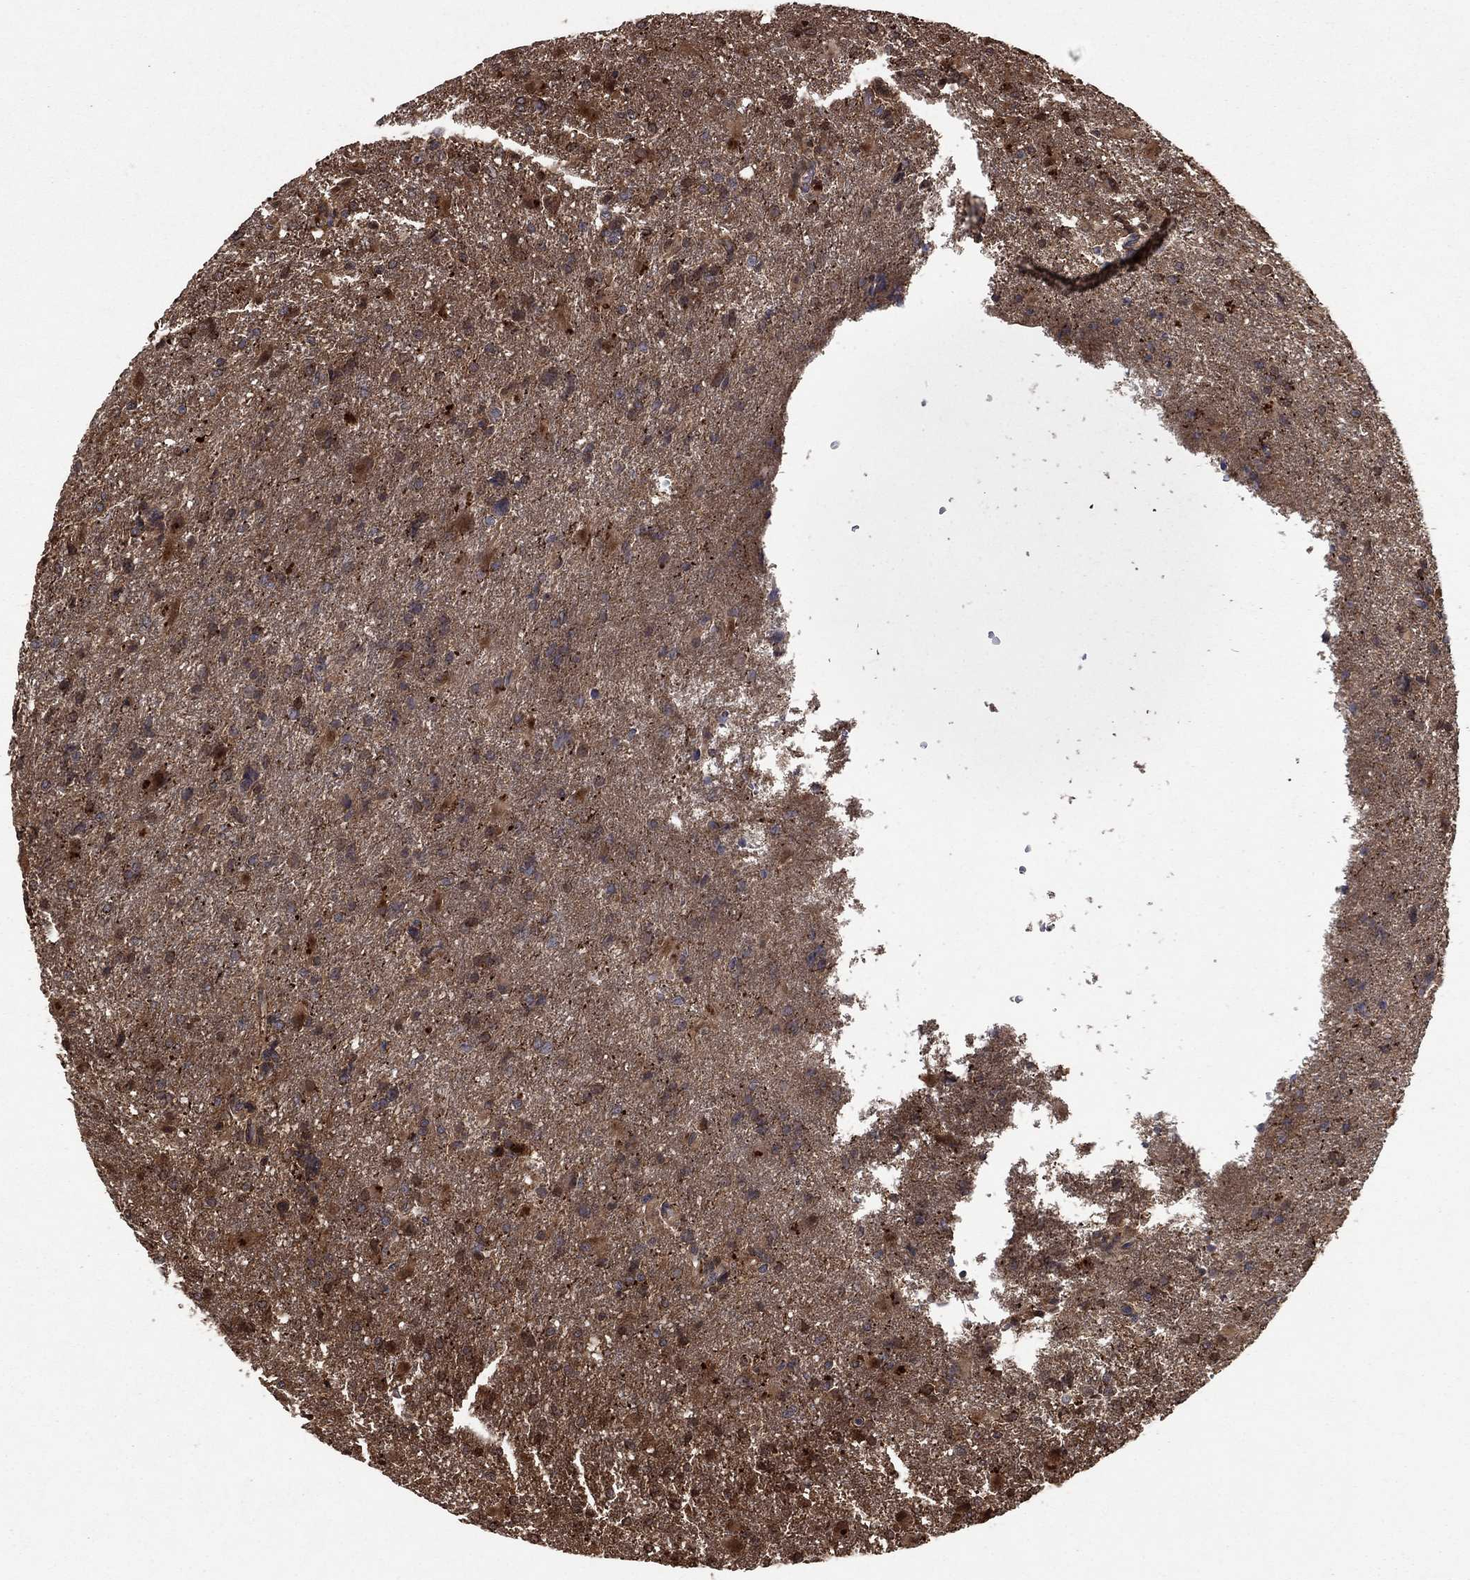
{"staining": {"intensity": "negative", "quantity": "none", "location": "none"}, "tissue": "glioma", "cell_type": "Tumor cells", "image_type": "cancer", "snomed": [{"axis": "morphology", "description": "Glioma, malignant, High grade"}, {"axis": "topography", "description": "Brain"}], "caption": "IHC of glioma reveals no positivity in tumor cells.", "gene": "PTGDS", "patient": {"sex": "male", "age": 68}}